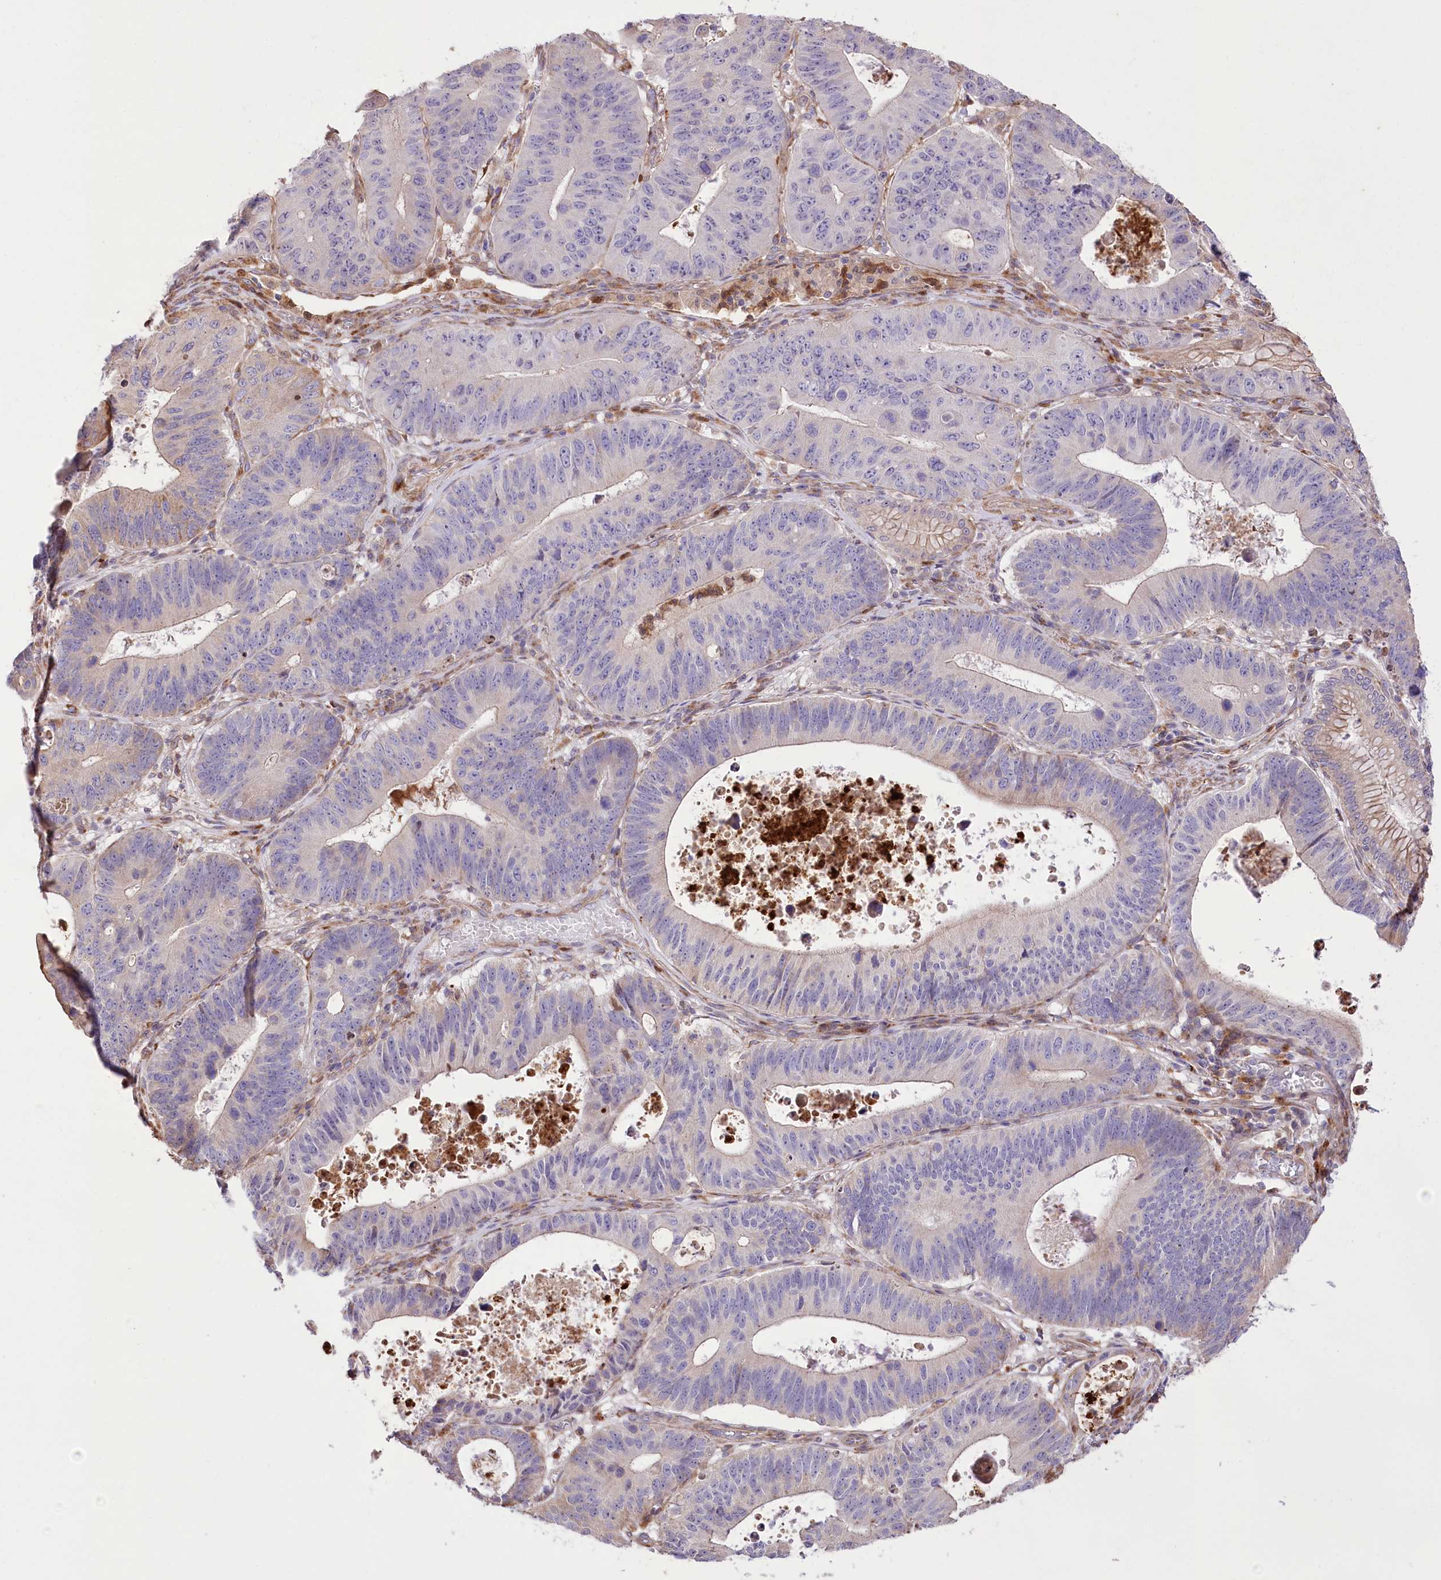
{"staining": {"intensity": "negative", "quantity": "none", "location": "none"}, "tissue": "stomach cancer", "cell_type": "Tumor cells", "image_type": "cancer", "snomed": [{"axis": "morphology", "description": "Adenocarcinoma, NOS"}, {"axis": "topography", "description": "Stomach"}], "caption": "Immunohistochemical staining of human stomach cancer exhibits no significant expression in tumor cells. (Stains: DAB immunohistochemistry with hematoxylin counter stain, Microscopy: brightfield microscopy at high magnification).", "gene": "RNF24", "patient": {"sex": "male", "age": 59}}